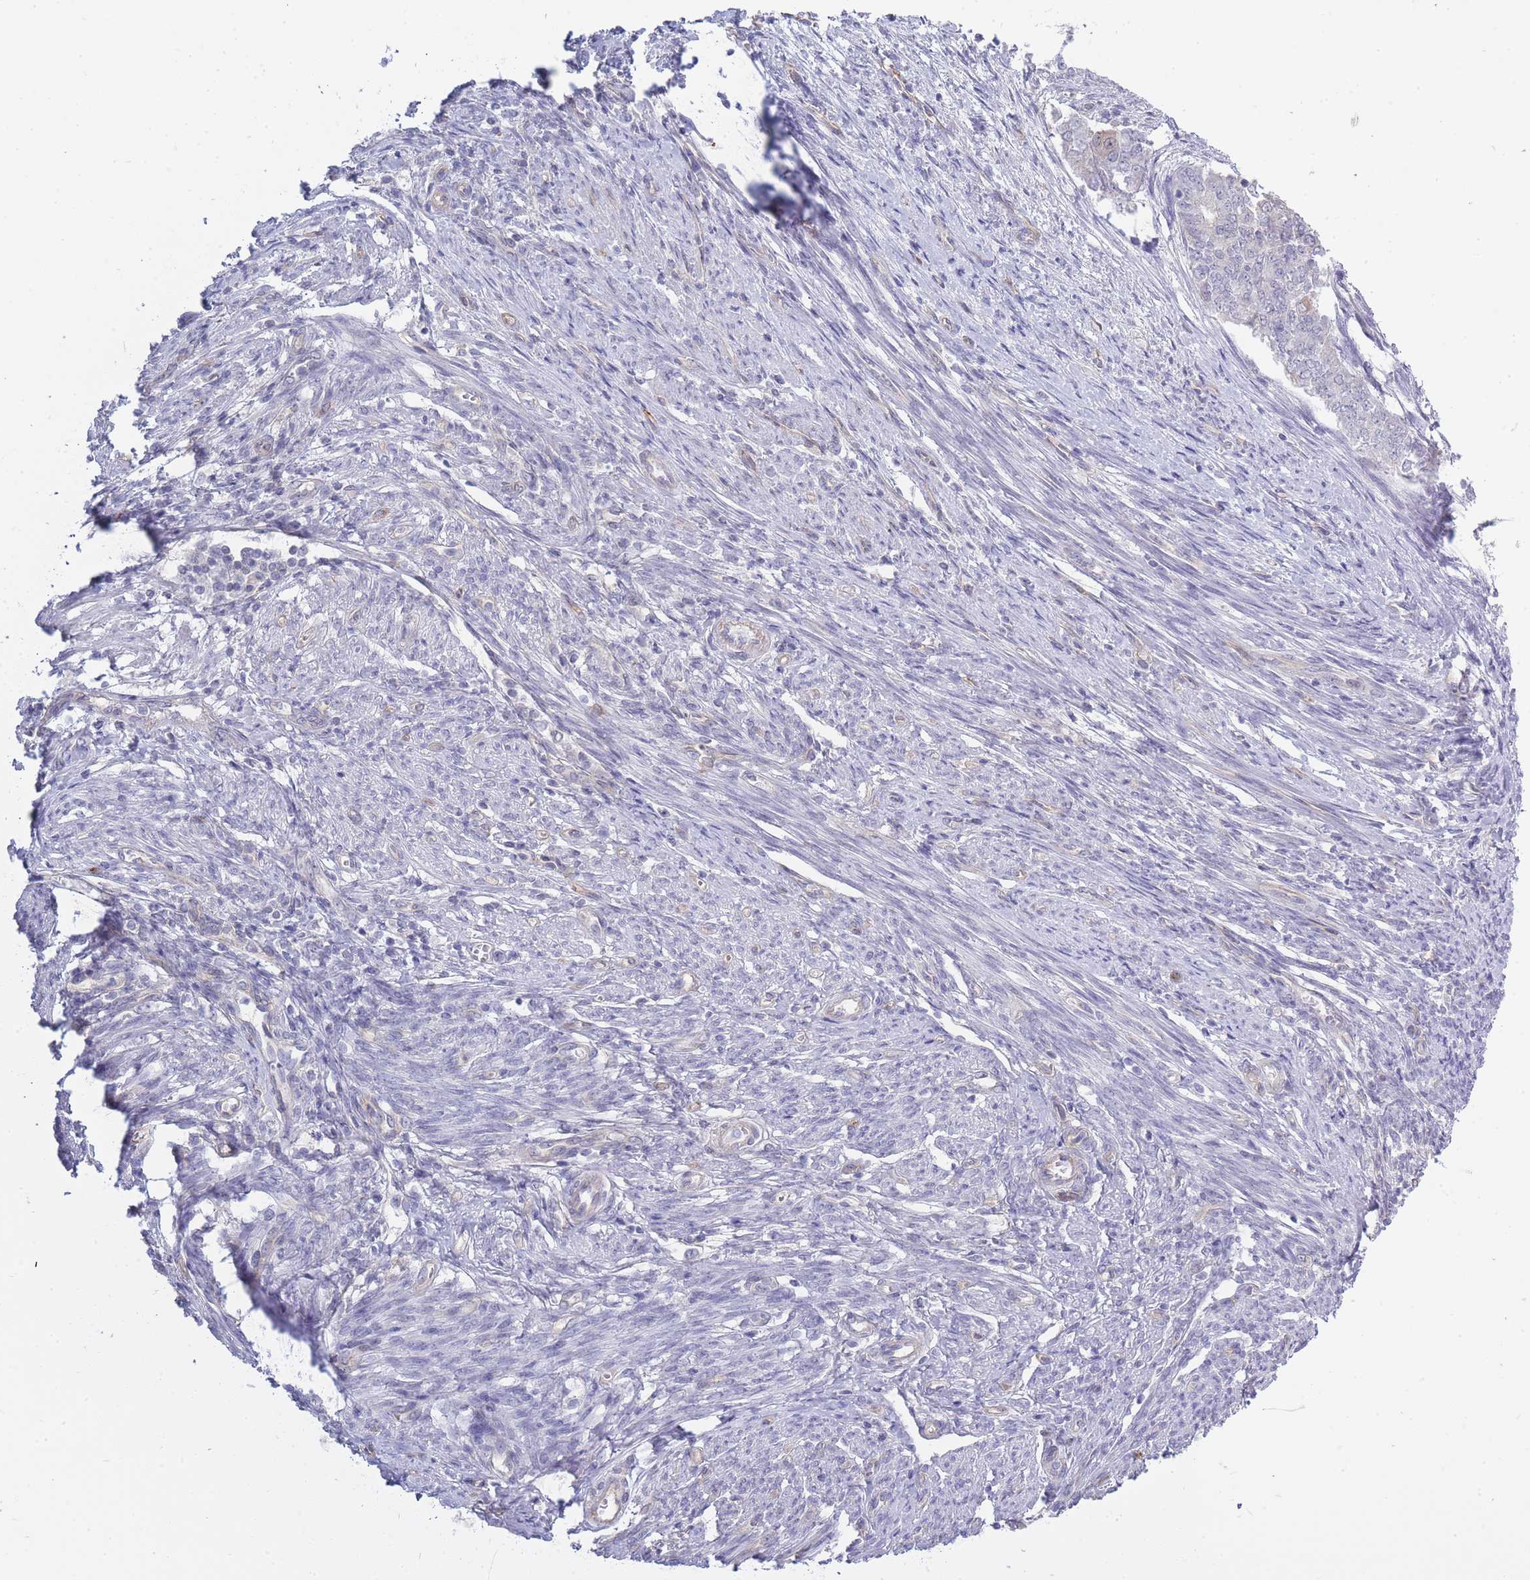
{"staining": {"intensity": "negative", "quantity": "none", "location": "none"}, "tissue": "endometrial cancer", "cell_type": "Tumor cells", "image_type": "cancer", "snomed": [{"axis": "morphology", "description": "Adenocarcinoma, NOS"}, {"axis": "topography", "description": "Endometrium"}], "caption": "IHC histopathology image of adenocarcinoma (endometrial) stained for a protein (brown), which reveals no staining in tumor cells.", "gene": "C19orf25", "patient": {"sex": "female", "age": 62}}